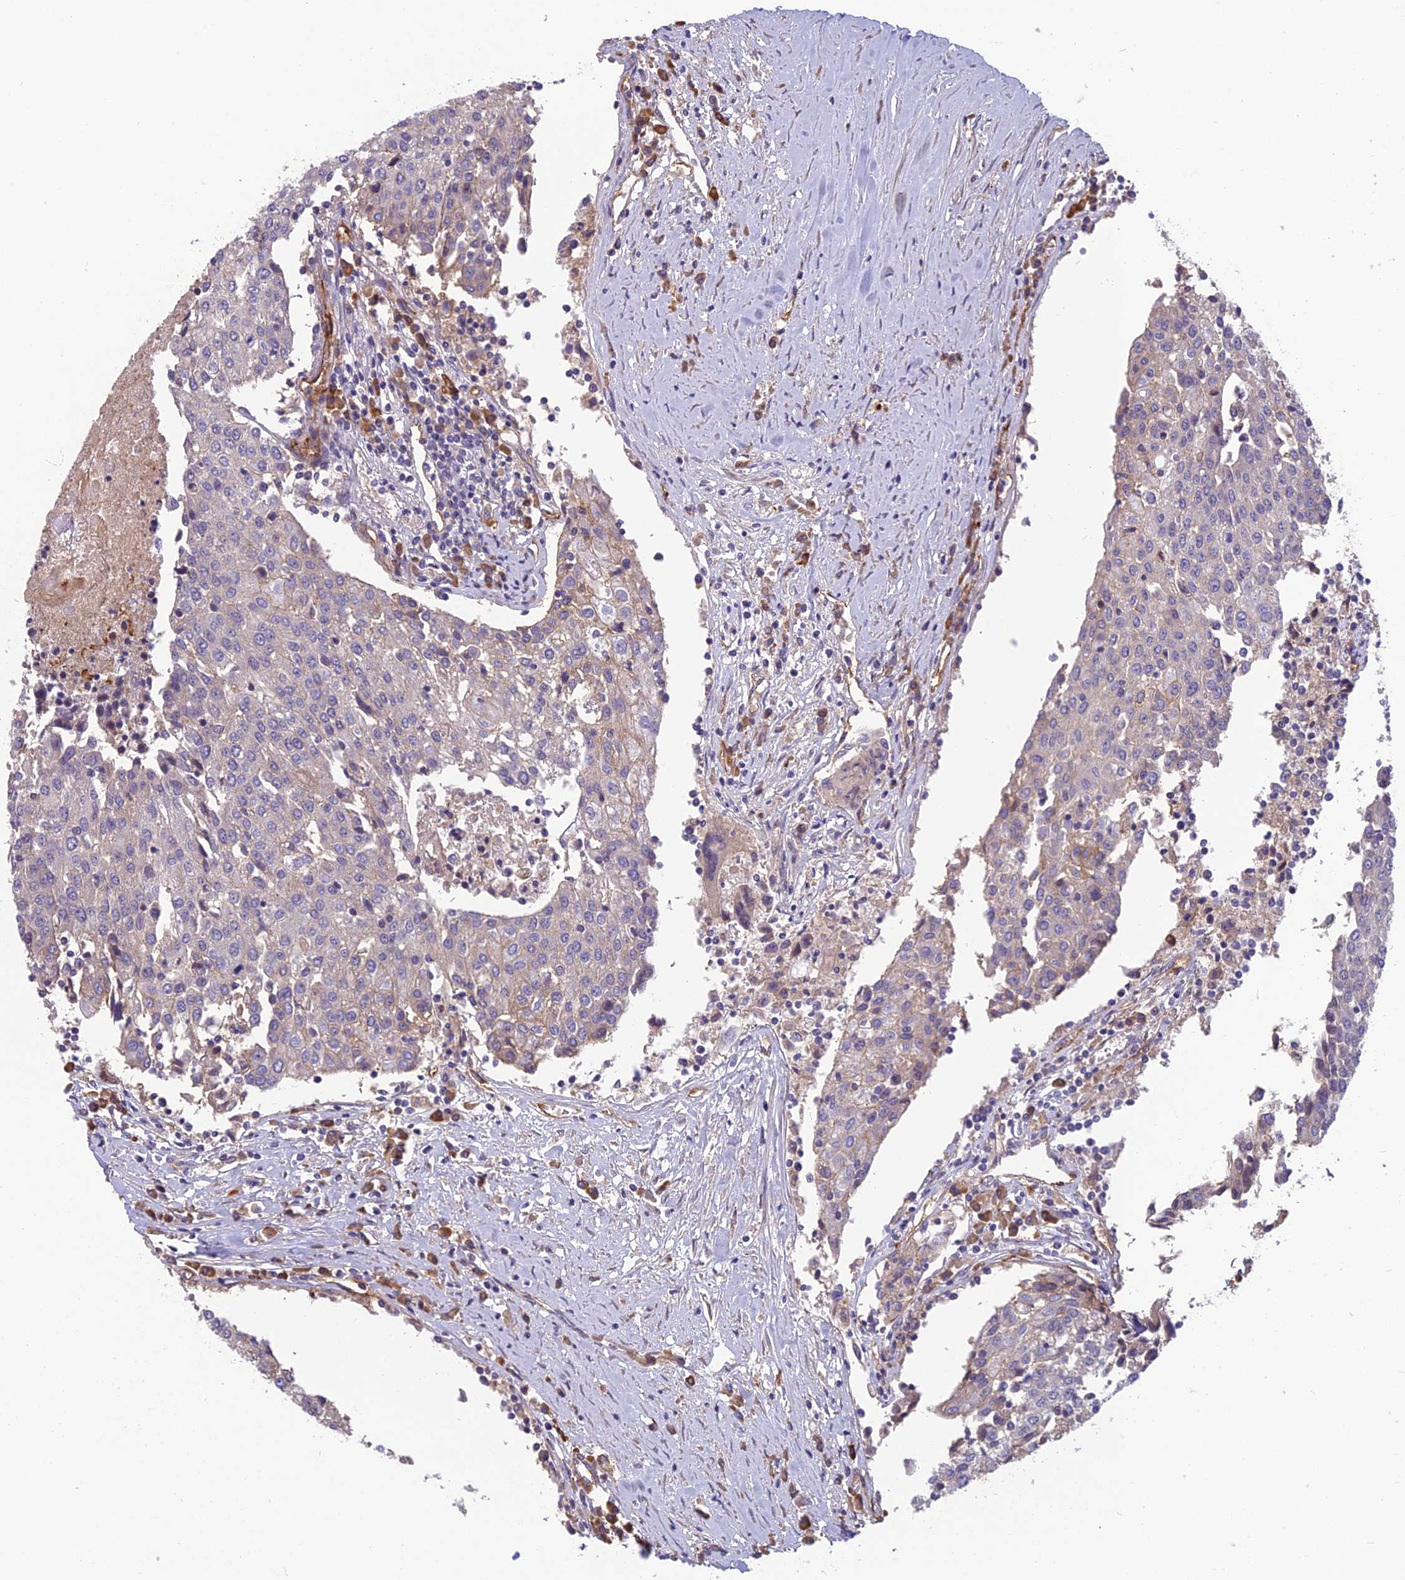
{"staining": {"intensity": "negative", "quantity": "none", "location": "none"}, "tissue": "urothelial cancer", "cell_type": "Tumor cells", "image_type": "cancer", "snomed": [{"axis": "morphology", "description": "Urothelial carcinoma, High grade"}, {"axis": "topography", "description": "Urinary bladder"}], "caption": "Immunohistochemistry (IHC) of high-grade urothelial carcinoma shows no staining in tumor cells. Brightfield microscopy of immunohistochemistry stained with DAB (brown) and hematoxylin (blue), captured at high magnification.", "gene": "TSPAN15", "patient": {"sex": "female", "age": 85}}